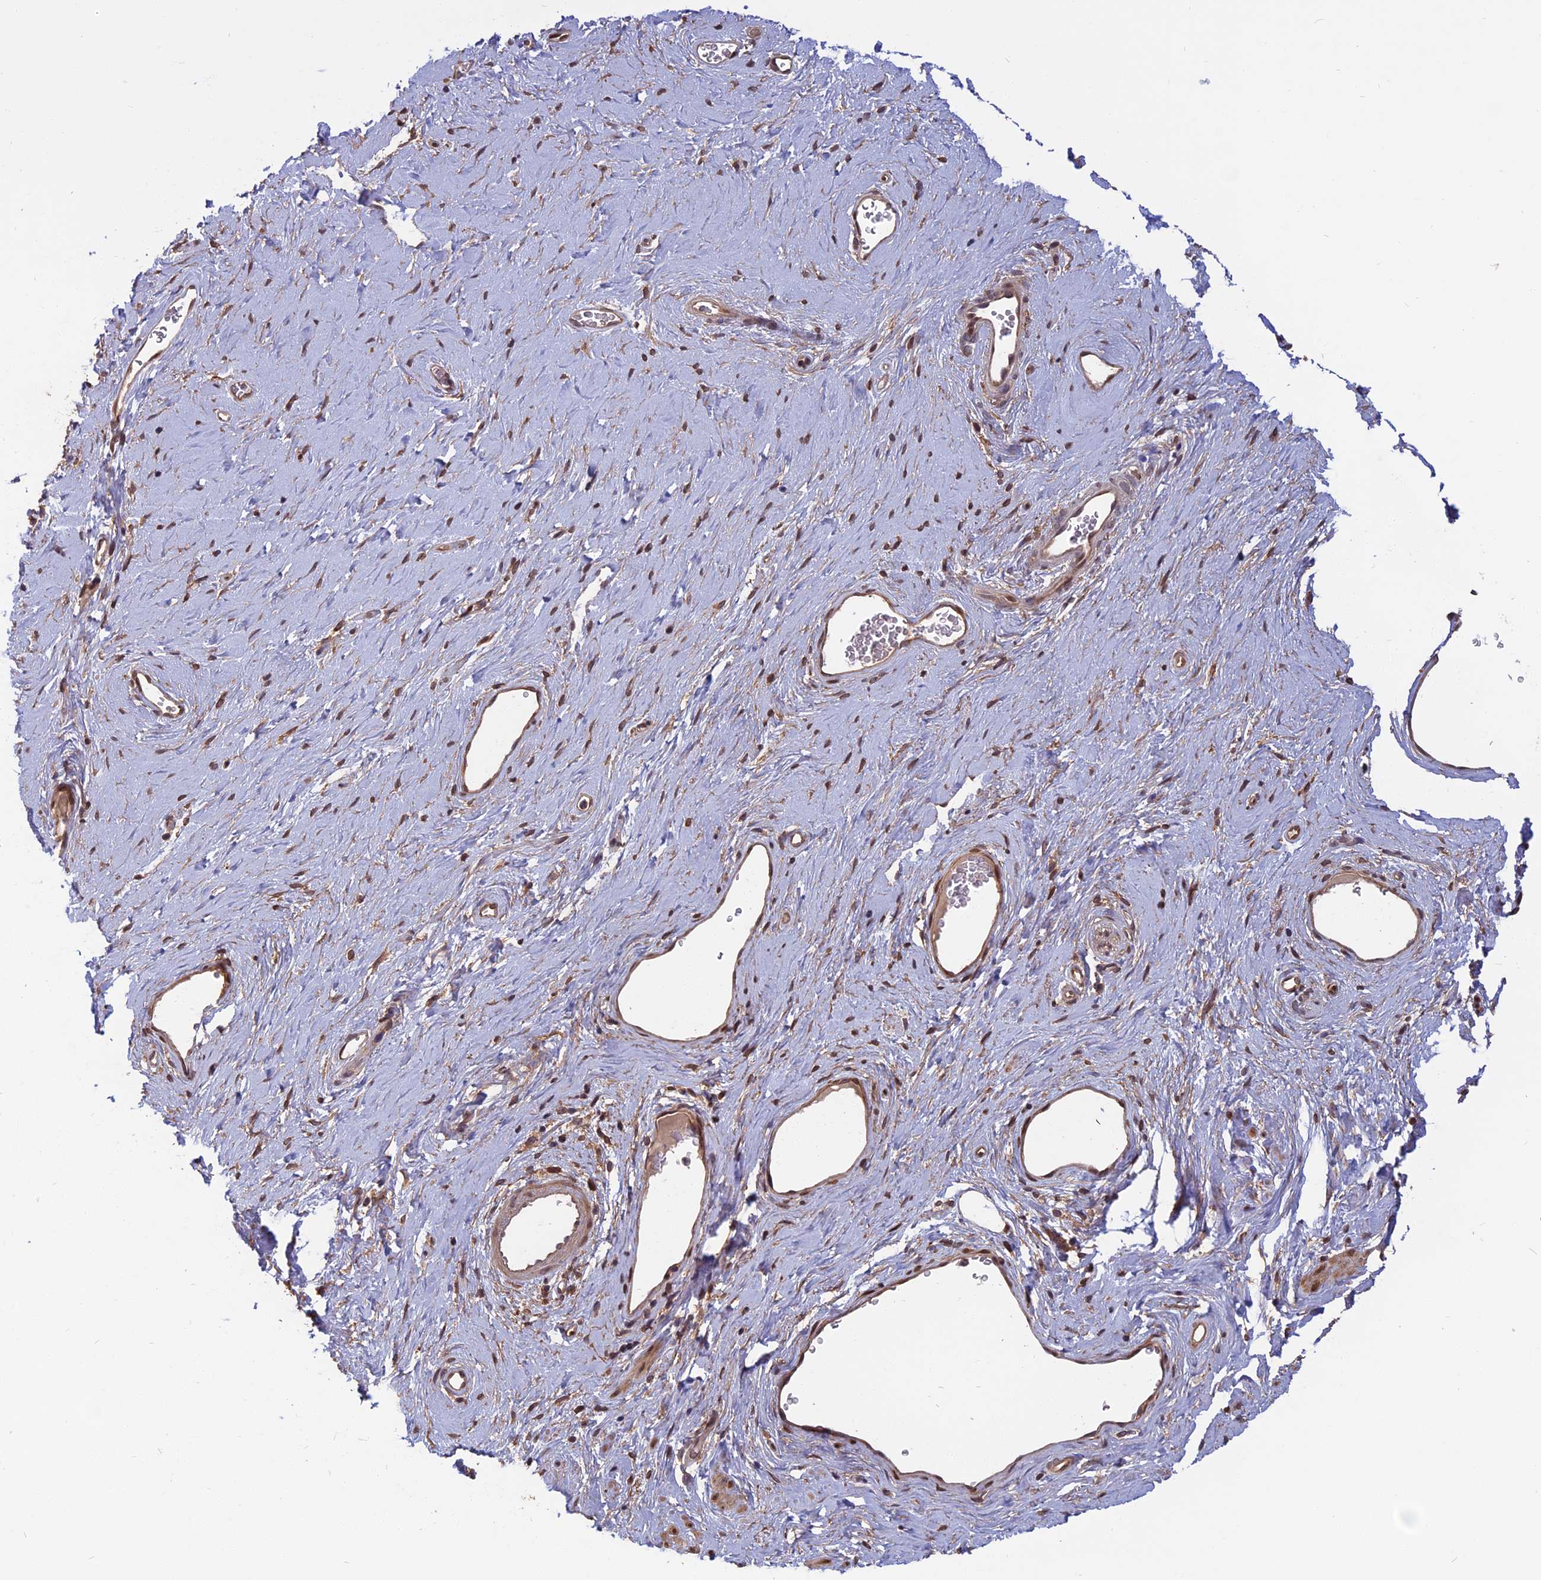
{"staining": {"intensity": "strong", "quantity": "25%-75%", "location": "cytoplasmic/membranous"}, "tissue": "soft tissue", "cell_type": "Chondrocytes", "image_type": "normal", "snomed": [{"axis": "morphology", "description": "Normal tissue, NOS"}, {"axis": "morphology", "description": "Adenocarcinoma, NOS"}, {"axis": "topography", "description": "Rectum"}, {"axis": "topography", "description": "Vagina"}, {"axis": "topography", "description": "Peripheral nerve tissue"}], "caption": "Brown immunohistochemical staining in benign human soft tissue exhibits strong cytoplasmic/membranous positivity in approximately 25%-75% of chondrocytes. The staining is performed using DAB (3,3'-diaminobenzidine) brown chromogen to label protein expression. The nuclei are counter-stained blue using hematoxylin.", "gene": "SPG11", "patient": {"sex": "female", "age": 71}}